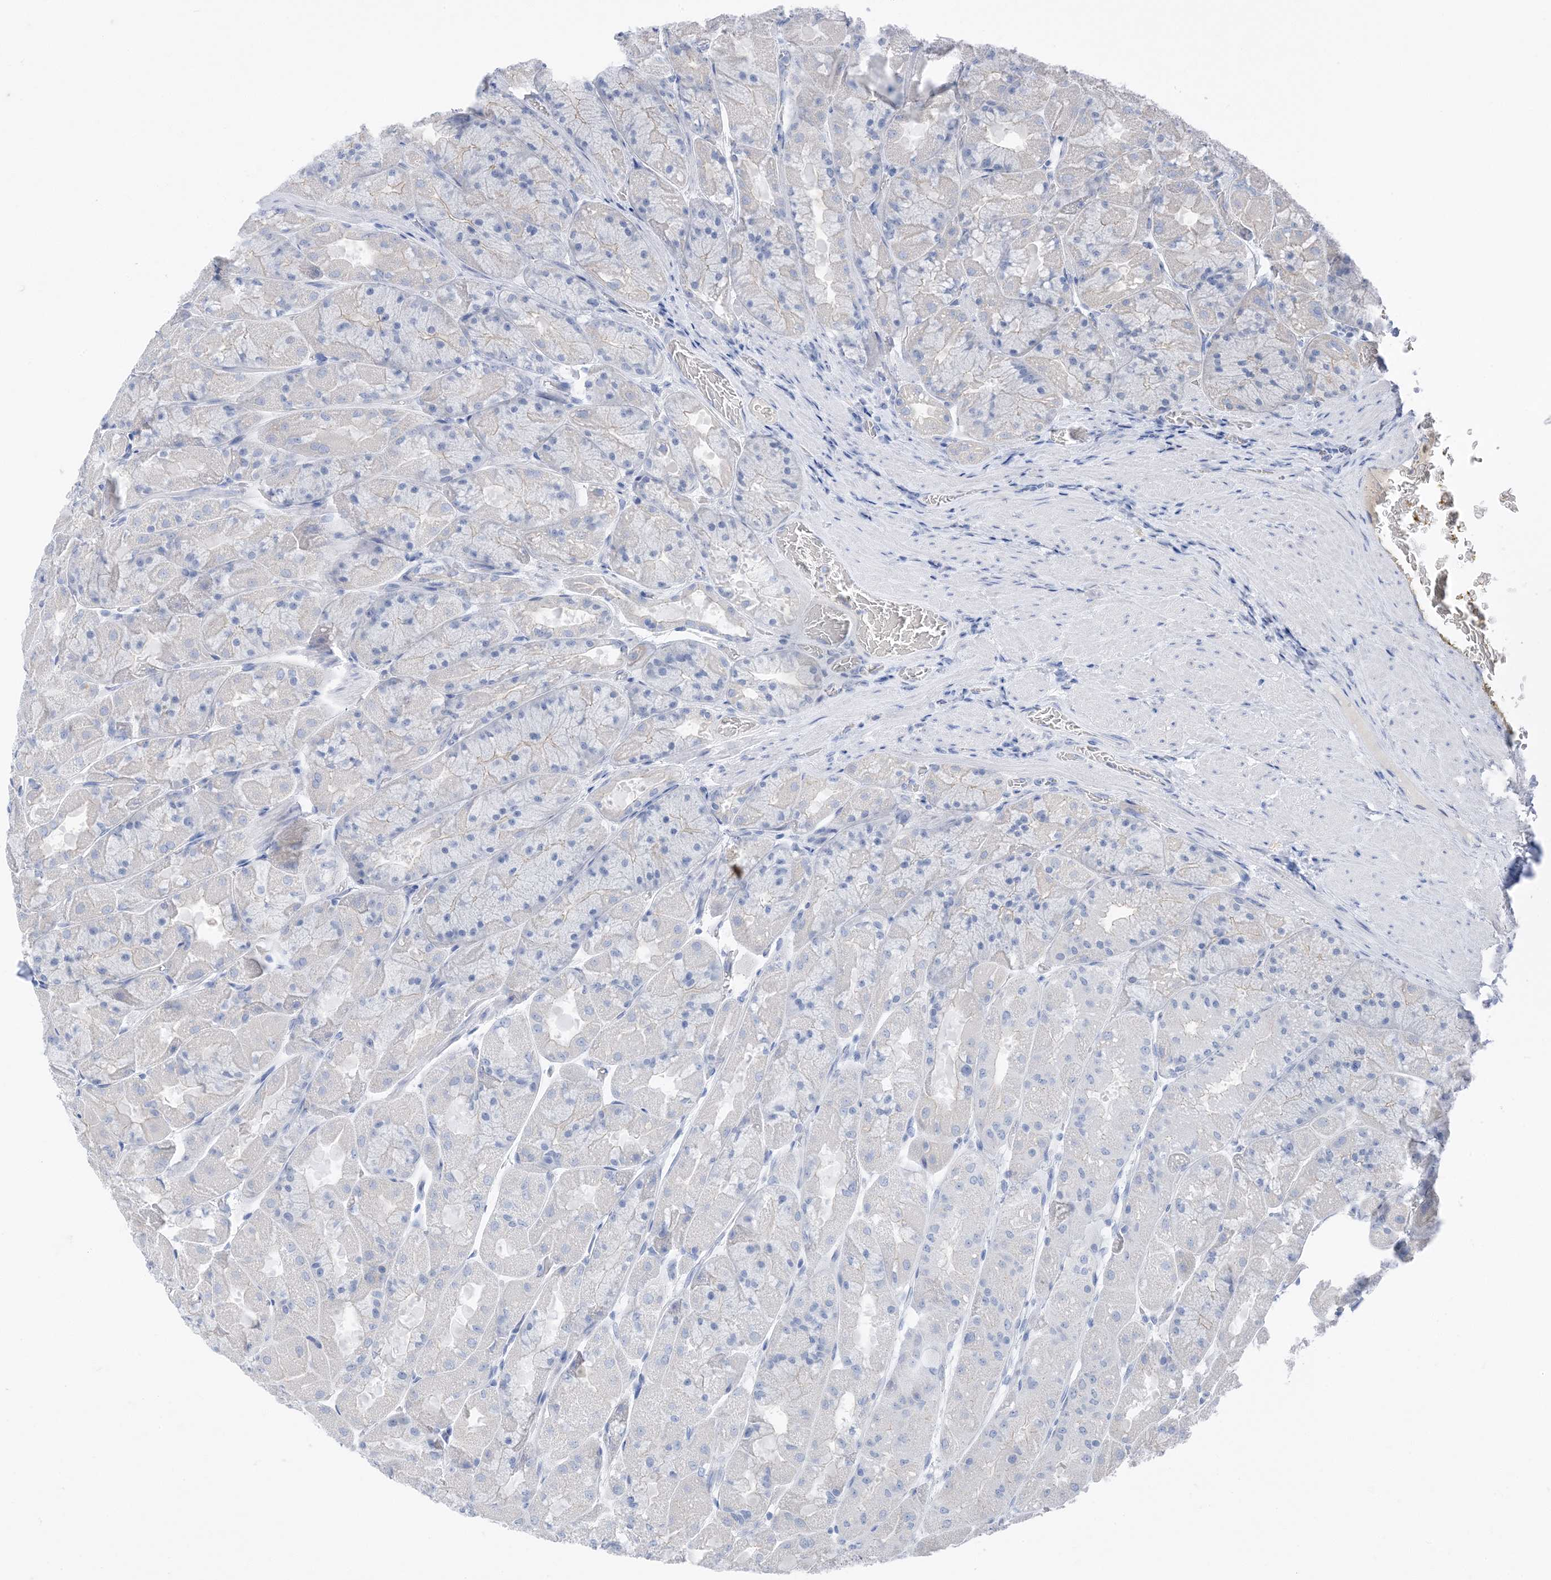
{"staining": {"intensity": "negative", "quantity": "none", "location": "none"}, "tissue": "stomach", "cell_type": "Glandular cells", "image_type": "normal", "snomed": [{"axis": "morphology", "description": "Normal tissue, NOS"}, {"axis": "topography", "description": "Stomach"}], "caption": "Protein analysis of unremarkable stomach exhibits no significant positivity in glandular cells. (DAB (3,3'-diaminobenzidine) IHC with hematoxylin counter stain).", "gene": "NCOA7", "patient": {"sex": "female", "age": 61}}